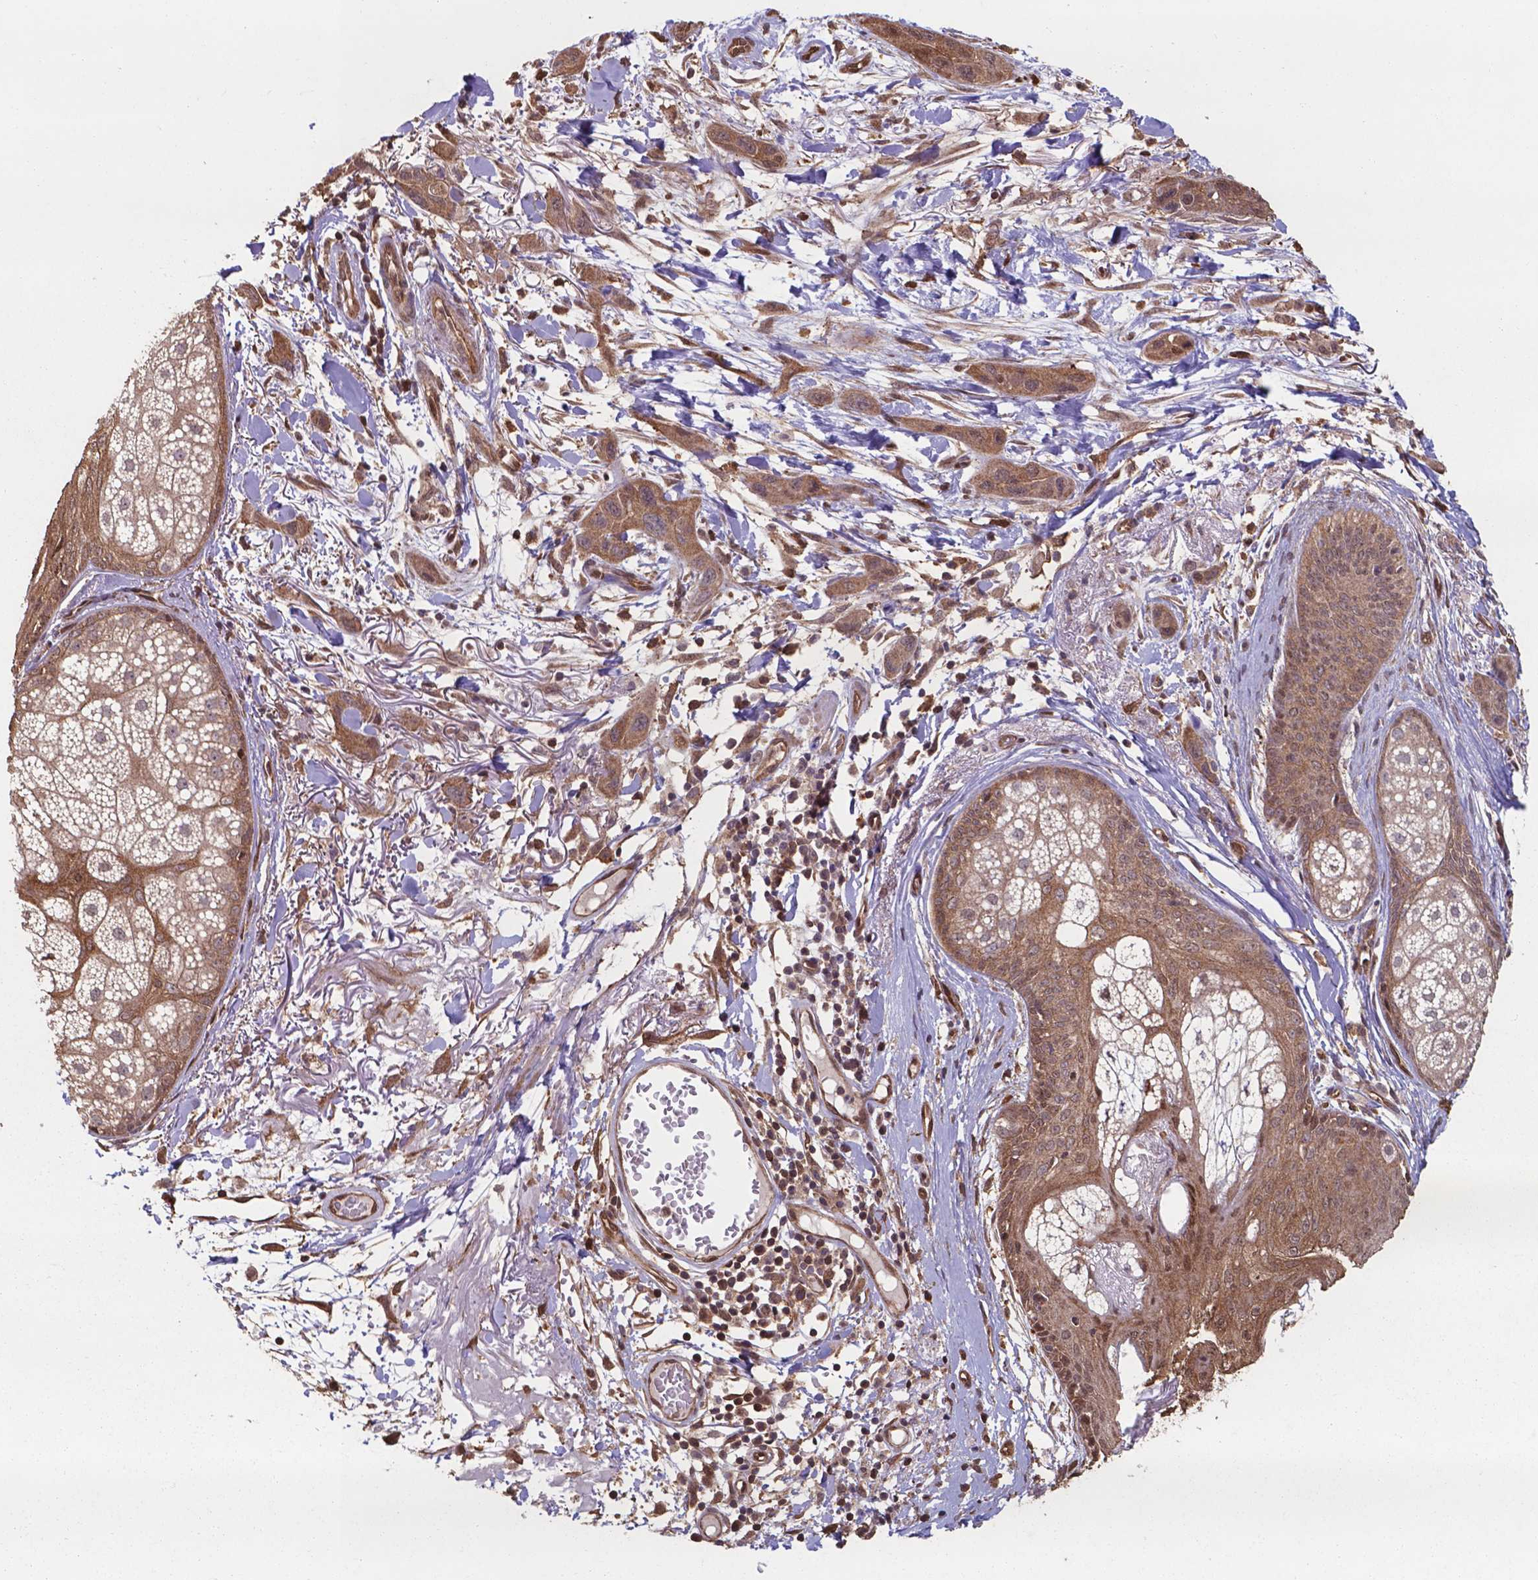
{"staining": {"intensity": "moderate", "quantity": ">75%", "location": "cytoplasmic/membranous,nuclear"}, "tissue": "skin cancer", "cell_type": "Tumor cells", "image_type": "cancer", "snomed": [{"axis": "morphology", "description": "Squamous cell carcinoma, NOS"}, {"axis": "topography", "description": "Skin"}], "caption": "Skin cancer (squamous cell carcinoma) was stained to show a protein in brown. There is medium levels of moderate cytoplasmic/membranous and nuclear staining in about >75% of tumor cells.", "gene": "CHP2", "patient": {"sex": "male", "age": 79}}